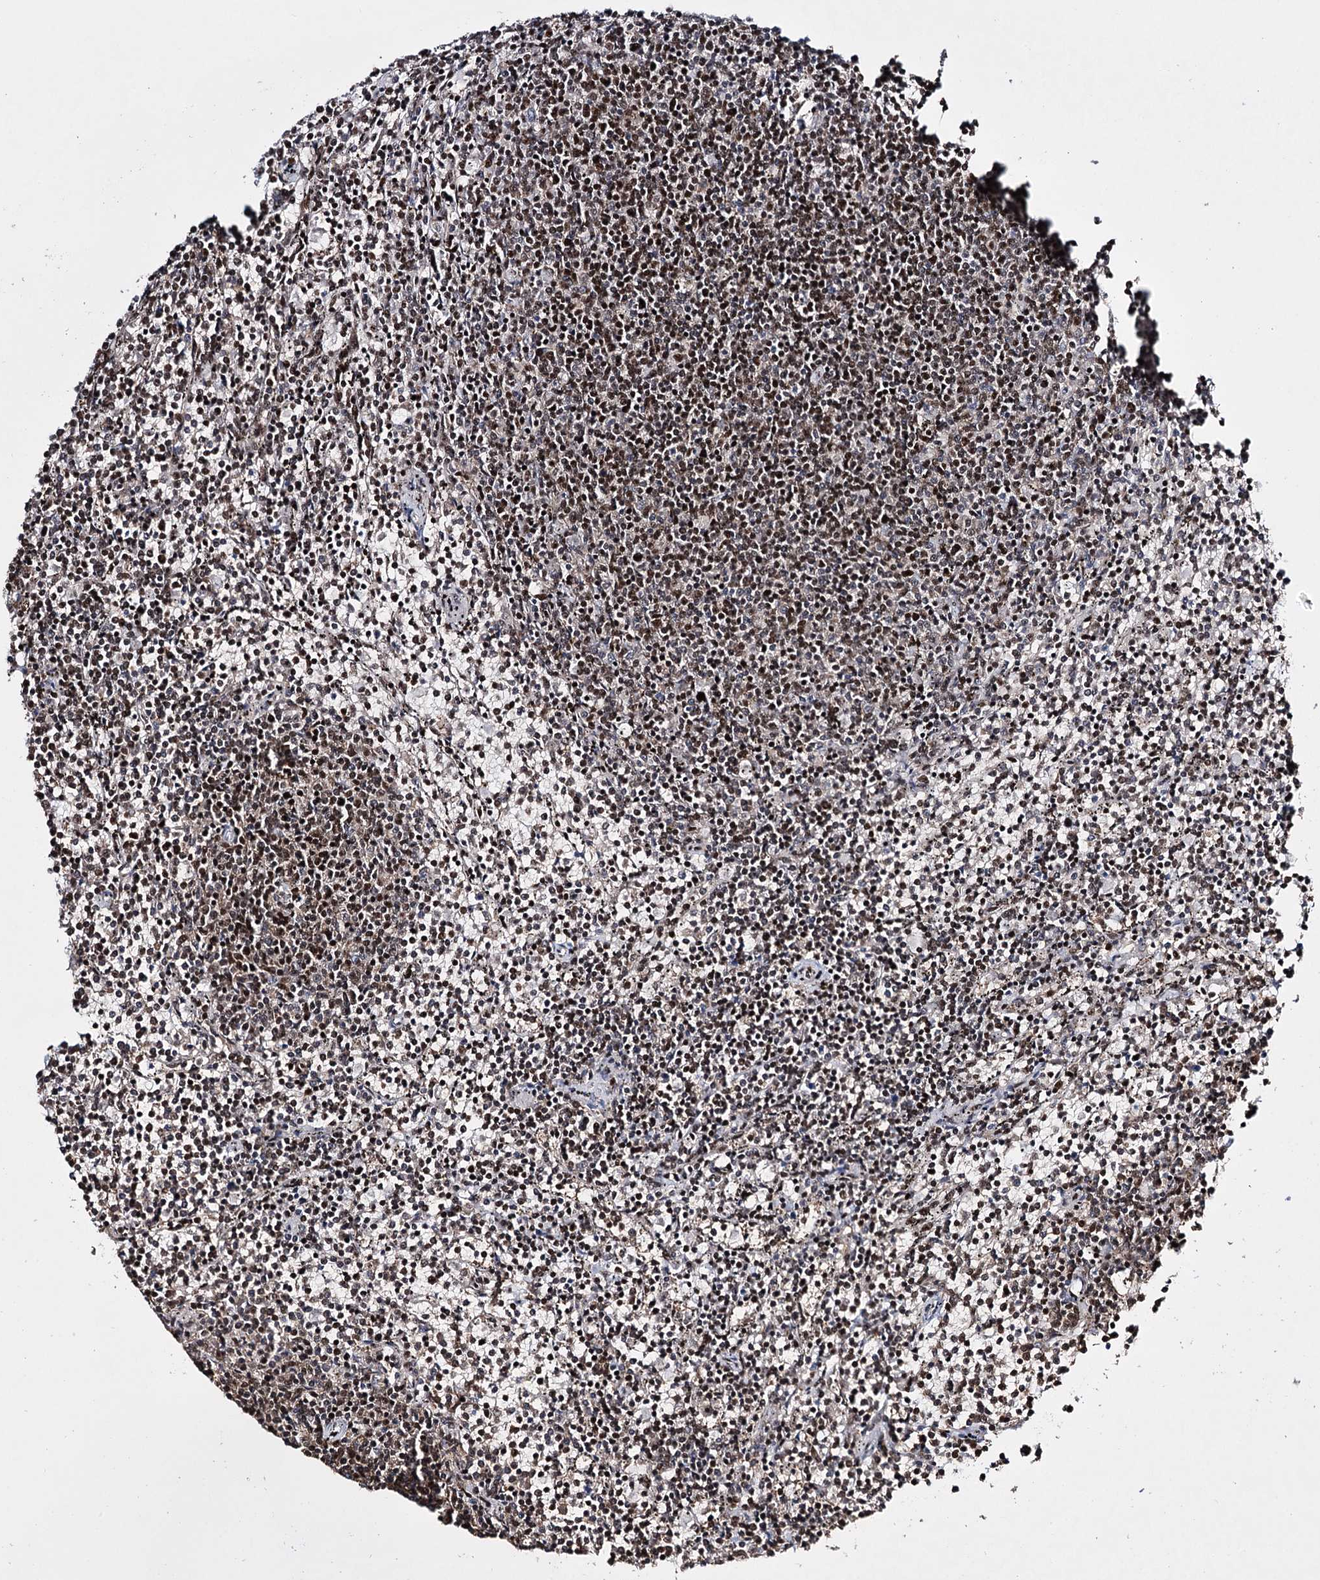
{"staining": {"intensity": "strong", "quantity": ">75%", "location": "nuclear"}, "tissue": "lymphoma", "cell_type": "Tumor cells", "image_type": "cancer", "snomed": [{"axis": "morphology", "description": "Malignant lymphoma, non-Hodgkin's type, Low grade"}, {"axis": "topography", "description": "Spleen"}], "caption": "Lymphoma tissue shows strong nuclear expression in approximately >75% of tumor cells, visualized by immunohistochemistry.", "gene": "PRPF40A", "patient": {"sex": "female", "age": 50}}